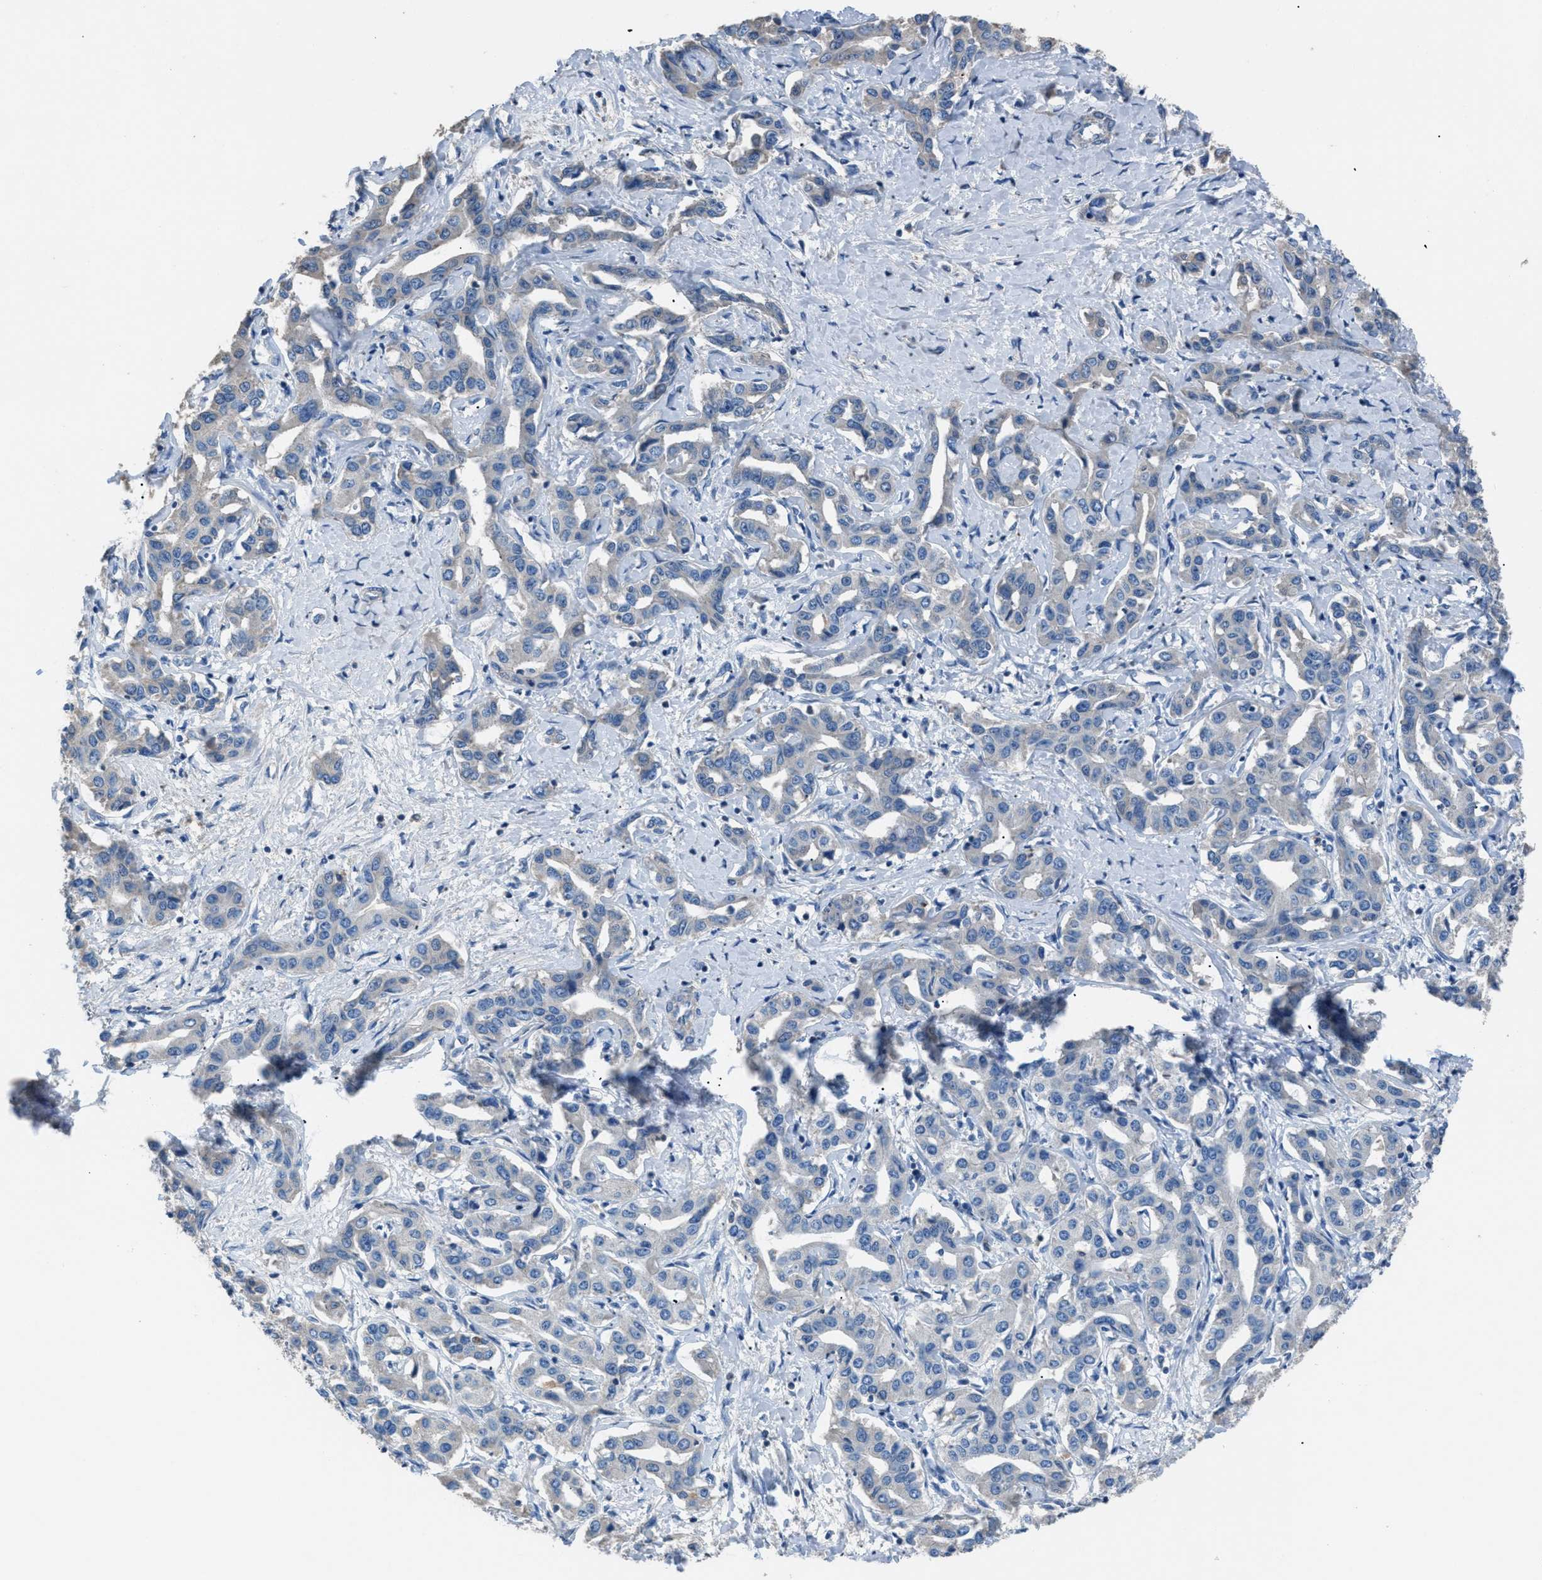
{"staining": {"intensity": "negative", "quantity": "none", "location": "none"}, "tissue": "liver cancer", "cell_type": "Tumor cells", "image_type": "cancer", "snomed": [{"axis": "morphology", "description": "Cholangiocarcinoma"}, {"axis": "topography", "description": "Liver"}], "caption": "A high-resolution photomicrograph shows immunohistochemistry (IHC) staining of cholangiocarcinoma (liver), which shows no significant staining in tumor cells.", "gene": "SGCZ", "patient": {"sex": "male", "age": 59}}